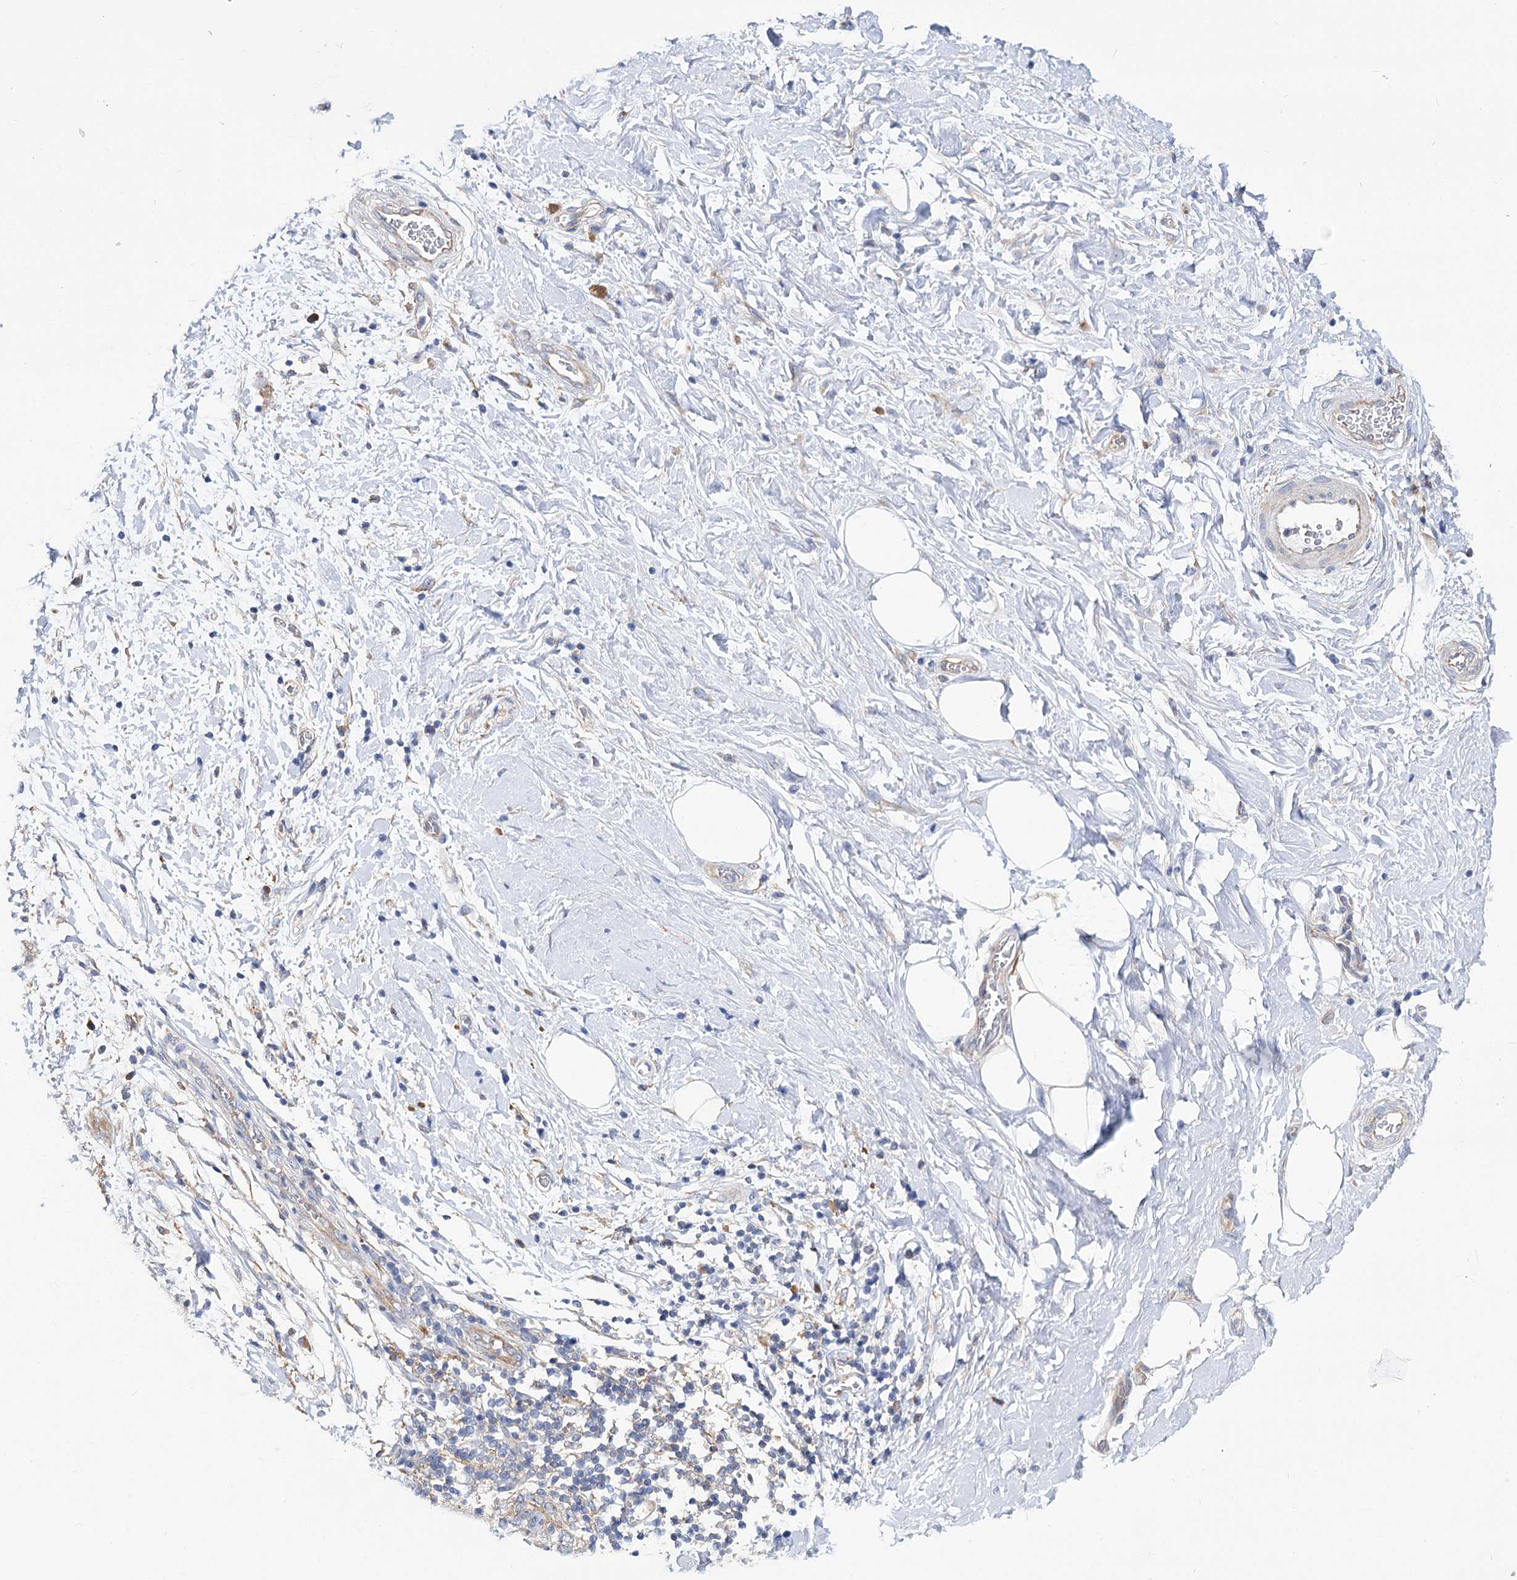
{"staining": {"intensity": "negative", "quantity": "none", "location": "none"}, "tissue": "adipose tissue", "cell_type": "Adipocytes", "image_type": "normal", "snomed": [{"axis": "morphology", "description": "Normal tissue, NOS"}, {"axis": "morphology", "description": "Adenocarcinoma, NOS"}, {"axis": "topography", "description": "Pancreas"}, {"axis": "topography", "description": "Peripheral nerve tissue"}], "caption": "IHC histopathology image of normal human adipose tissue stained for a protein (brown), which displays no positivity in adipocytes. The staining was performed using DAB to visualize the protein expression in brown, while the nuclei were stained in blue with hematoxylin (Magnification: 20x).", "gene": "TRIM55", "patient": {"sex": "male", "age": 59}}